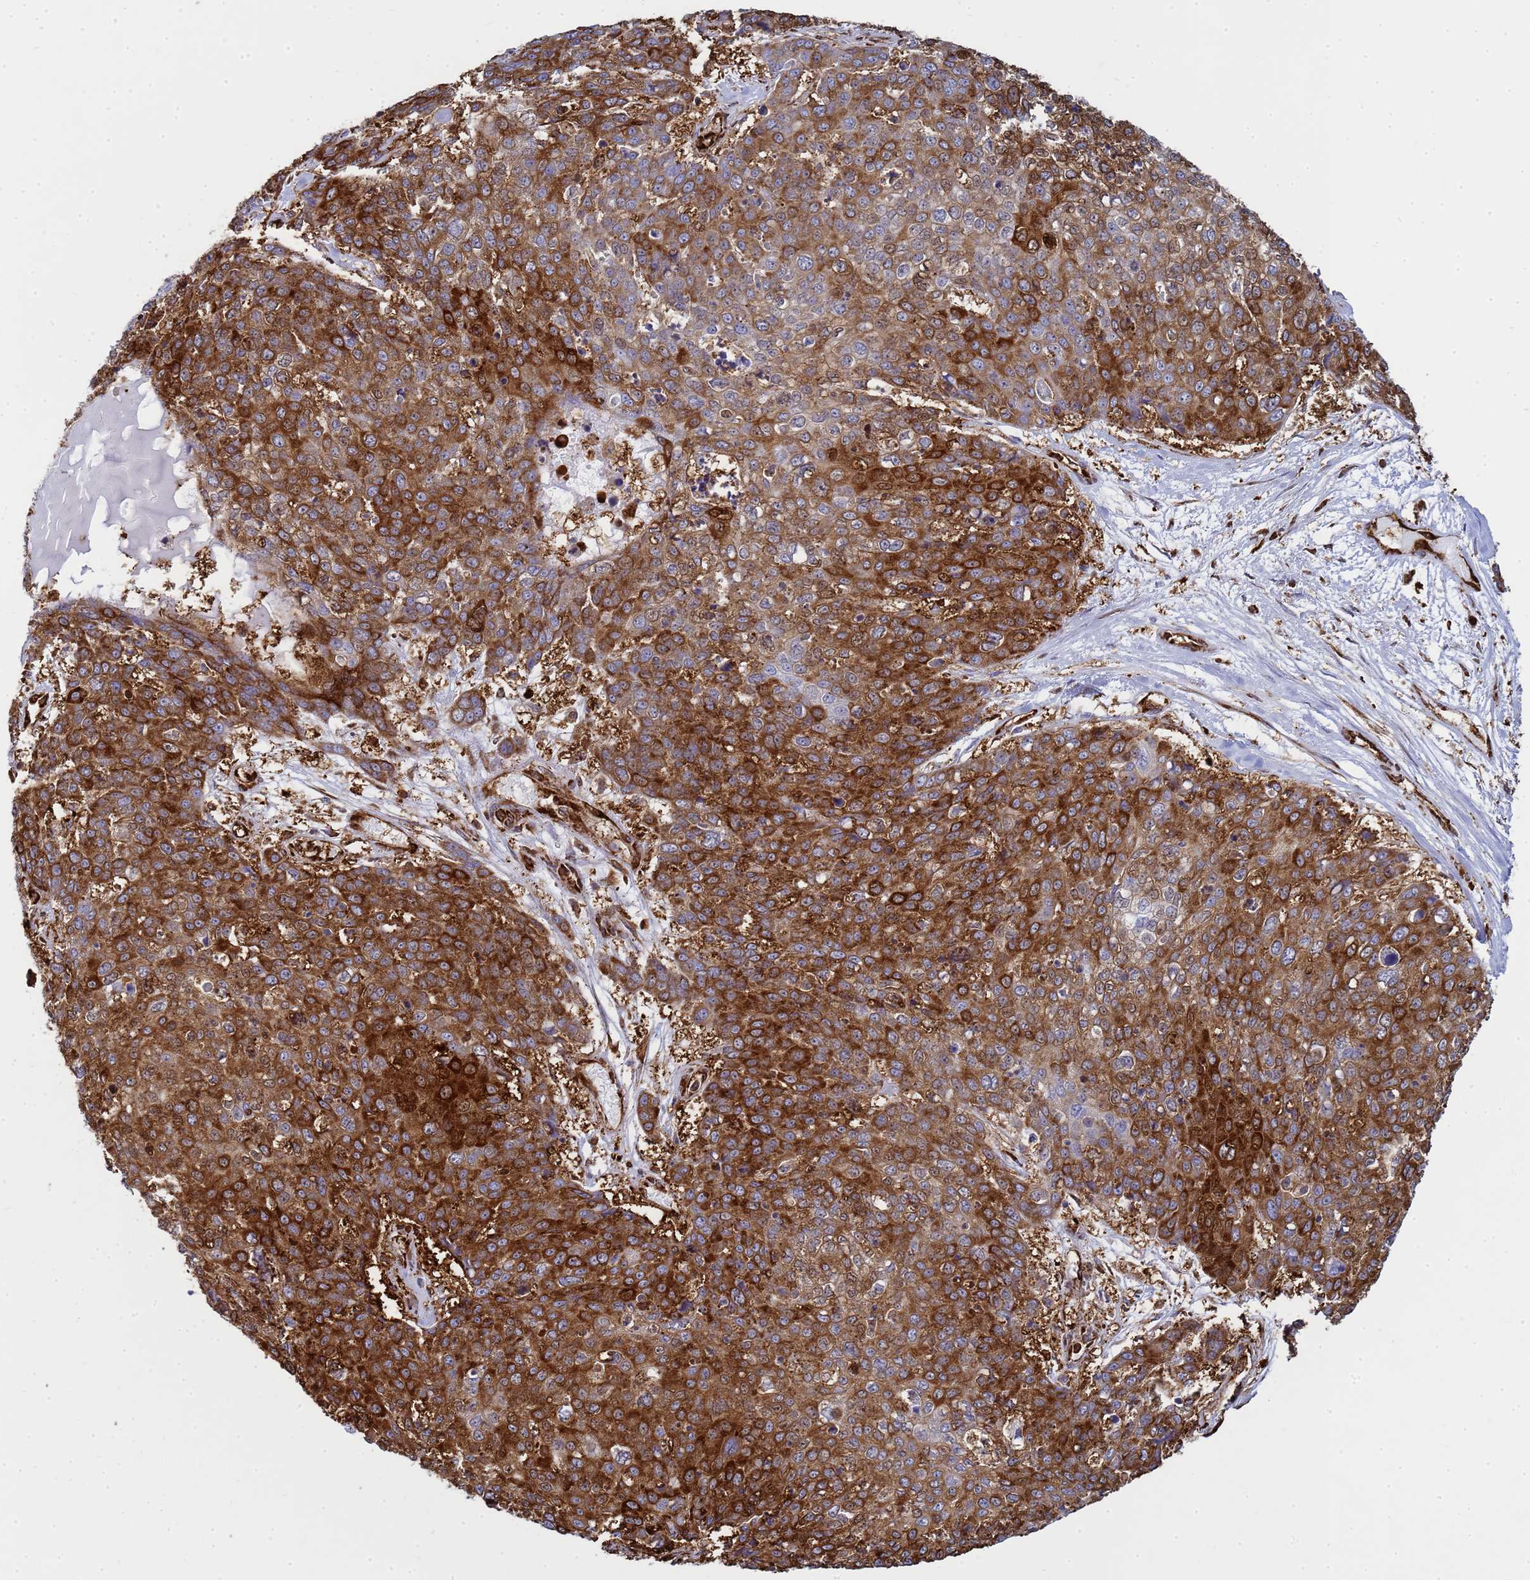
{"staining": {"intensity": "strong", "quantity": ">75%", "location": "cytoplasmic/membranous"}, "tissue": "skin cancer", "cell_type": "Tumor cells", "image_type": "cancer", "snomed": [{"axis": "morphology", "description": "Squamous cell carcinoma, NOS"}, {"axis": "topography", "description": "Skin"}], "caption": "An image of human skin cancer (squamous cell carcinoma) stained for a protein displays strong cytoplasmic/membranous brown staining in tumor cells.", "gene": "ZBTB8OS", "patient": {"sex": "male", "age": 71}}